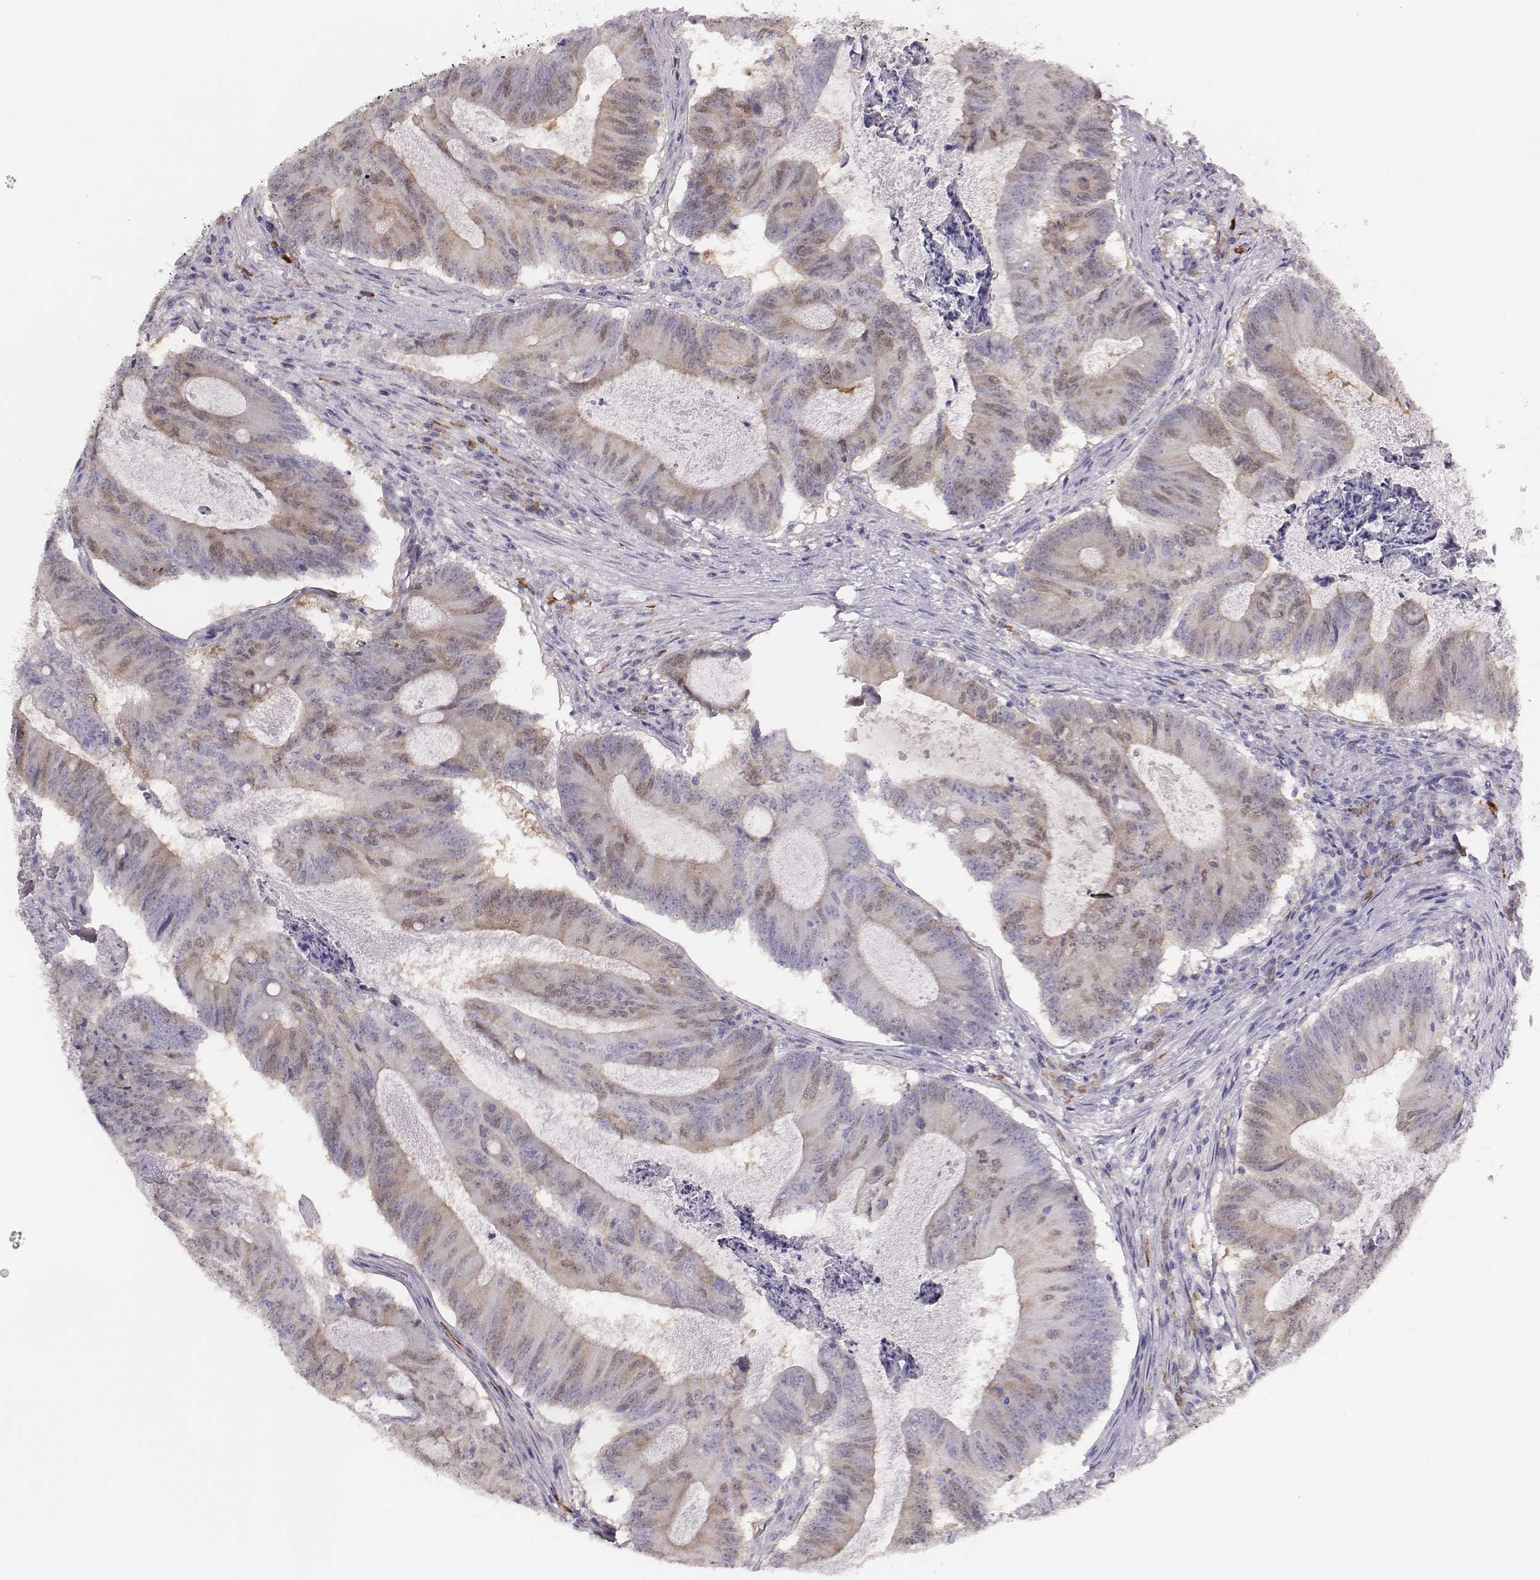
{"staining": {"intensity": "weak", "quantity": "25%-75%", "location": "cytoplasmic/membranous"}, "tissue": "colorectal cancer", "cell_type": "Tumor cells", "image_type": "cancer", "snomed": [{"axis": "morphology", "description": "Adenocarcinoma, NOS"}, {"axis": "topography", "description": "Colon"}], "caption": "Colorectal cancer stained with a brown dye reveals weak cytoplasmic/membranous positive expression in approximately 25%-75% of tumor cells.", "gene": "PBK", "patient": {"sex": "female", "age": 70}}